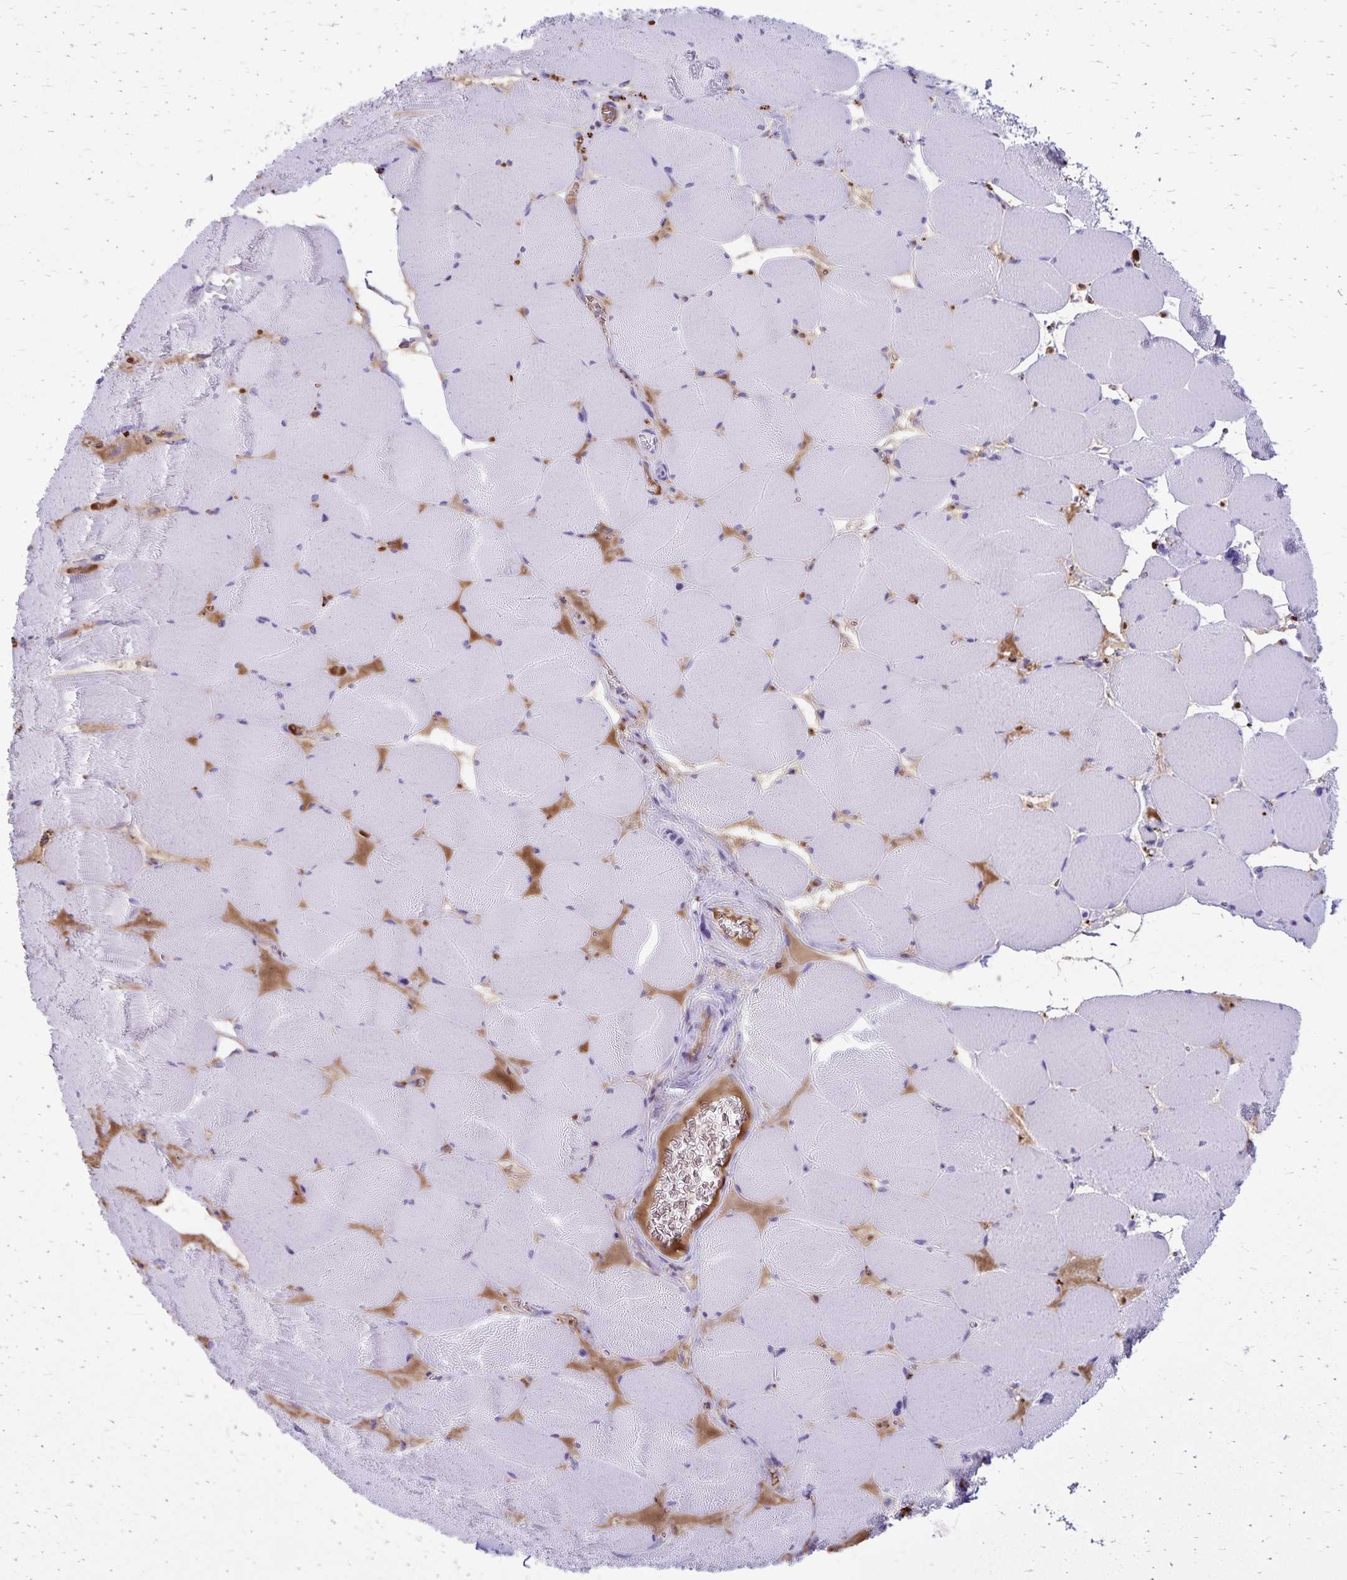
{"staining": {"intensity": "negative", "quantity": "none", "location": "none"}, "tissue": "skeletal muscle", "cell_type": "Myocytes", "image_type": "normal", "snomed": [{"axis": "morphology", "description": "Normal tissue, NOS"}, {"axis": "topography", "description": "Skeletal muscle"}], "caption": "The IHC image has no significant positivity in myocytes of skeletal muscle. (Brightfield microscopy of DAB (3,3'-diaminobenzidine) immunohistochemistry (IHC) at high magnification).", "gene": "CD27", "patient": {"sex": "female", "age": 75}}